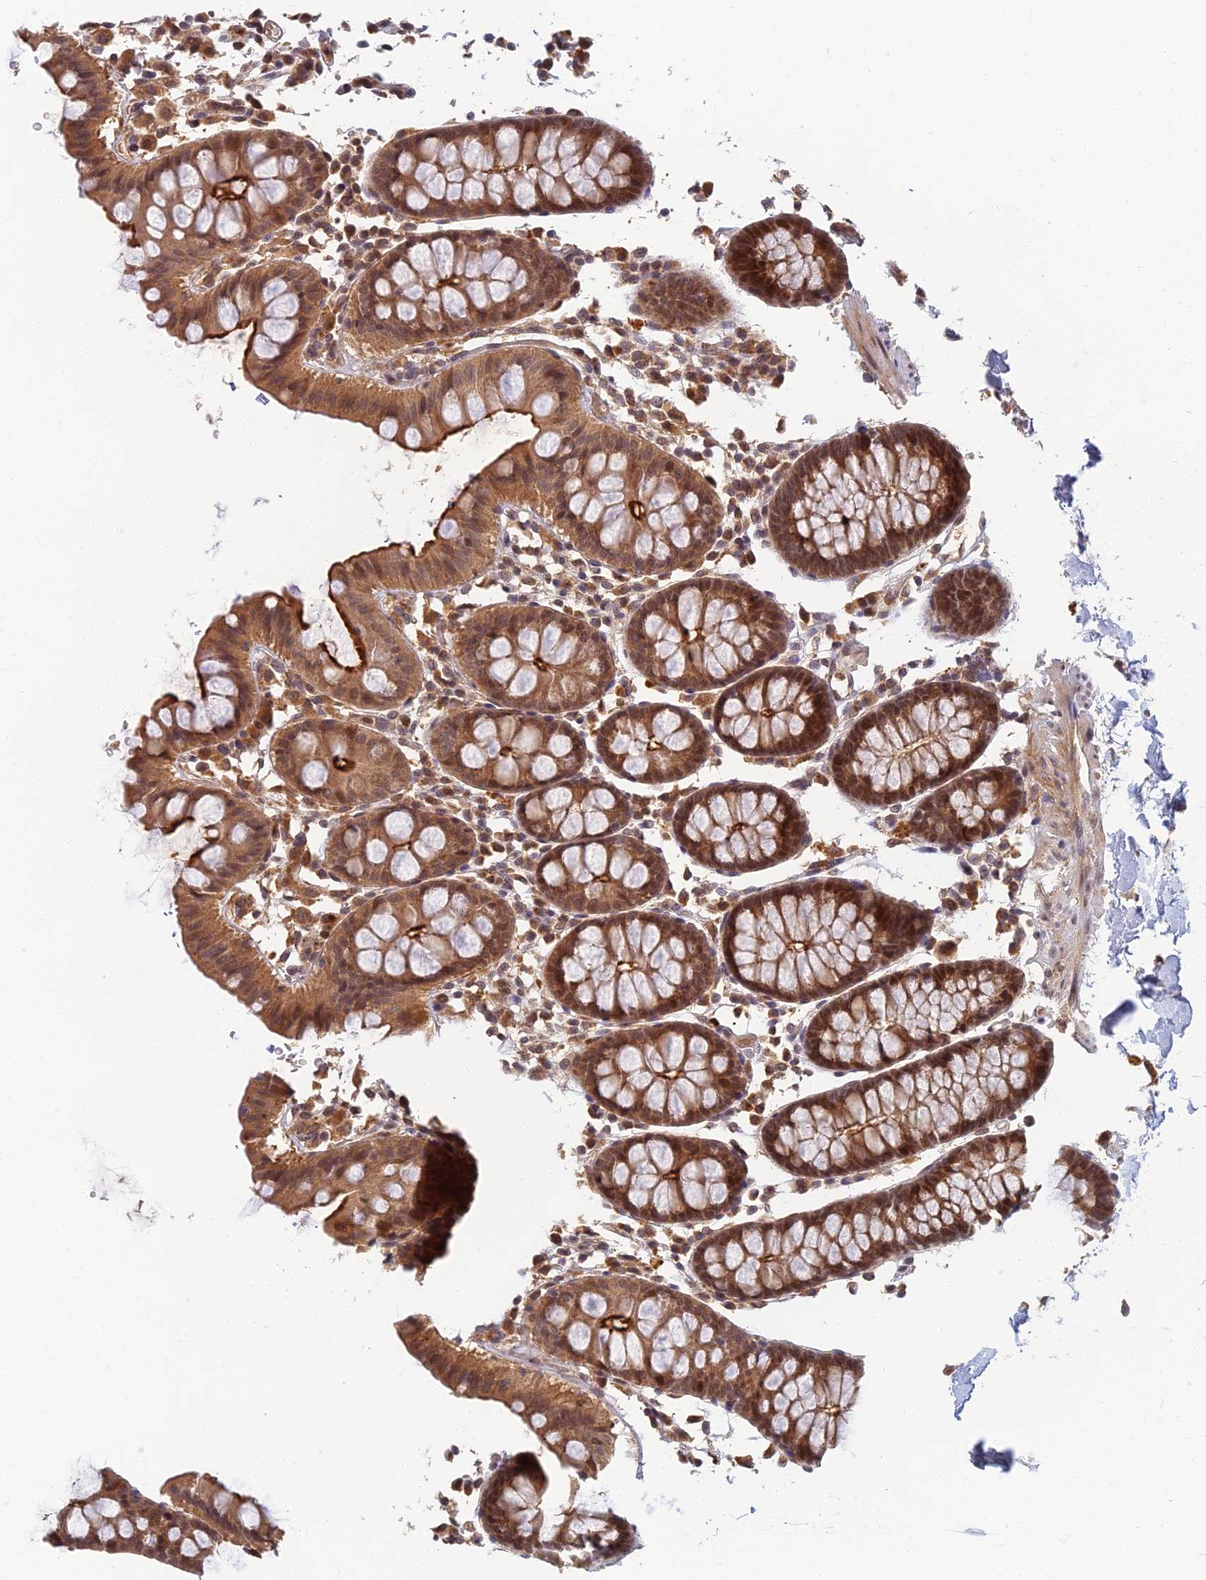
{"staining": {"intensity": "moderate", "quantity": ">75%", "location": "cytoplasmic/membranous"}, "tissue": "colon", "cell_type": "Endothelial cells", "image_type": "normal", "snomed": [{"axis": "morphology", "description": "Normal tissue, NOS"}, {"axis": "topography", "description": "Colon"}], "caption": "Moderate cytoplasmic/membranous expression is seen in approximately >75% of endothelial cells in benign colon.", "gene": "RGL3", "patient": {"sex": "male", "age": 75}}